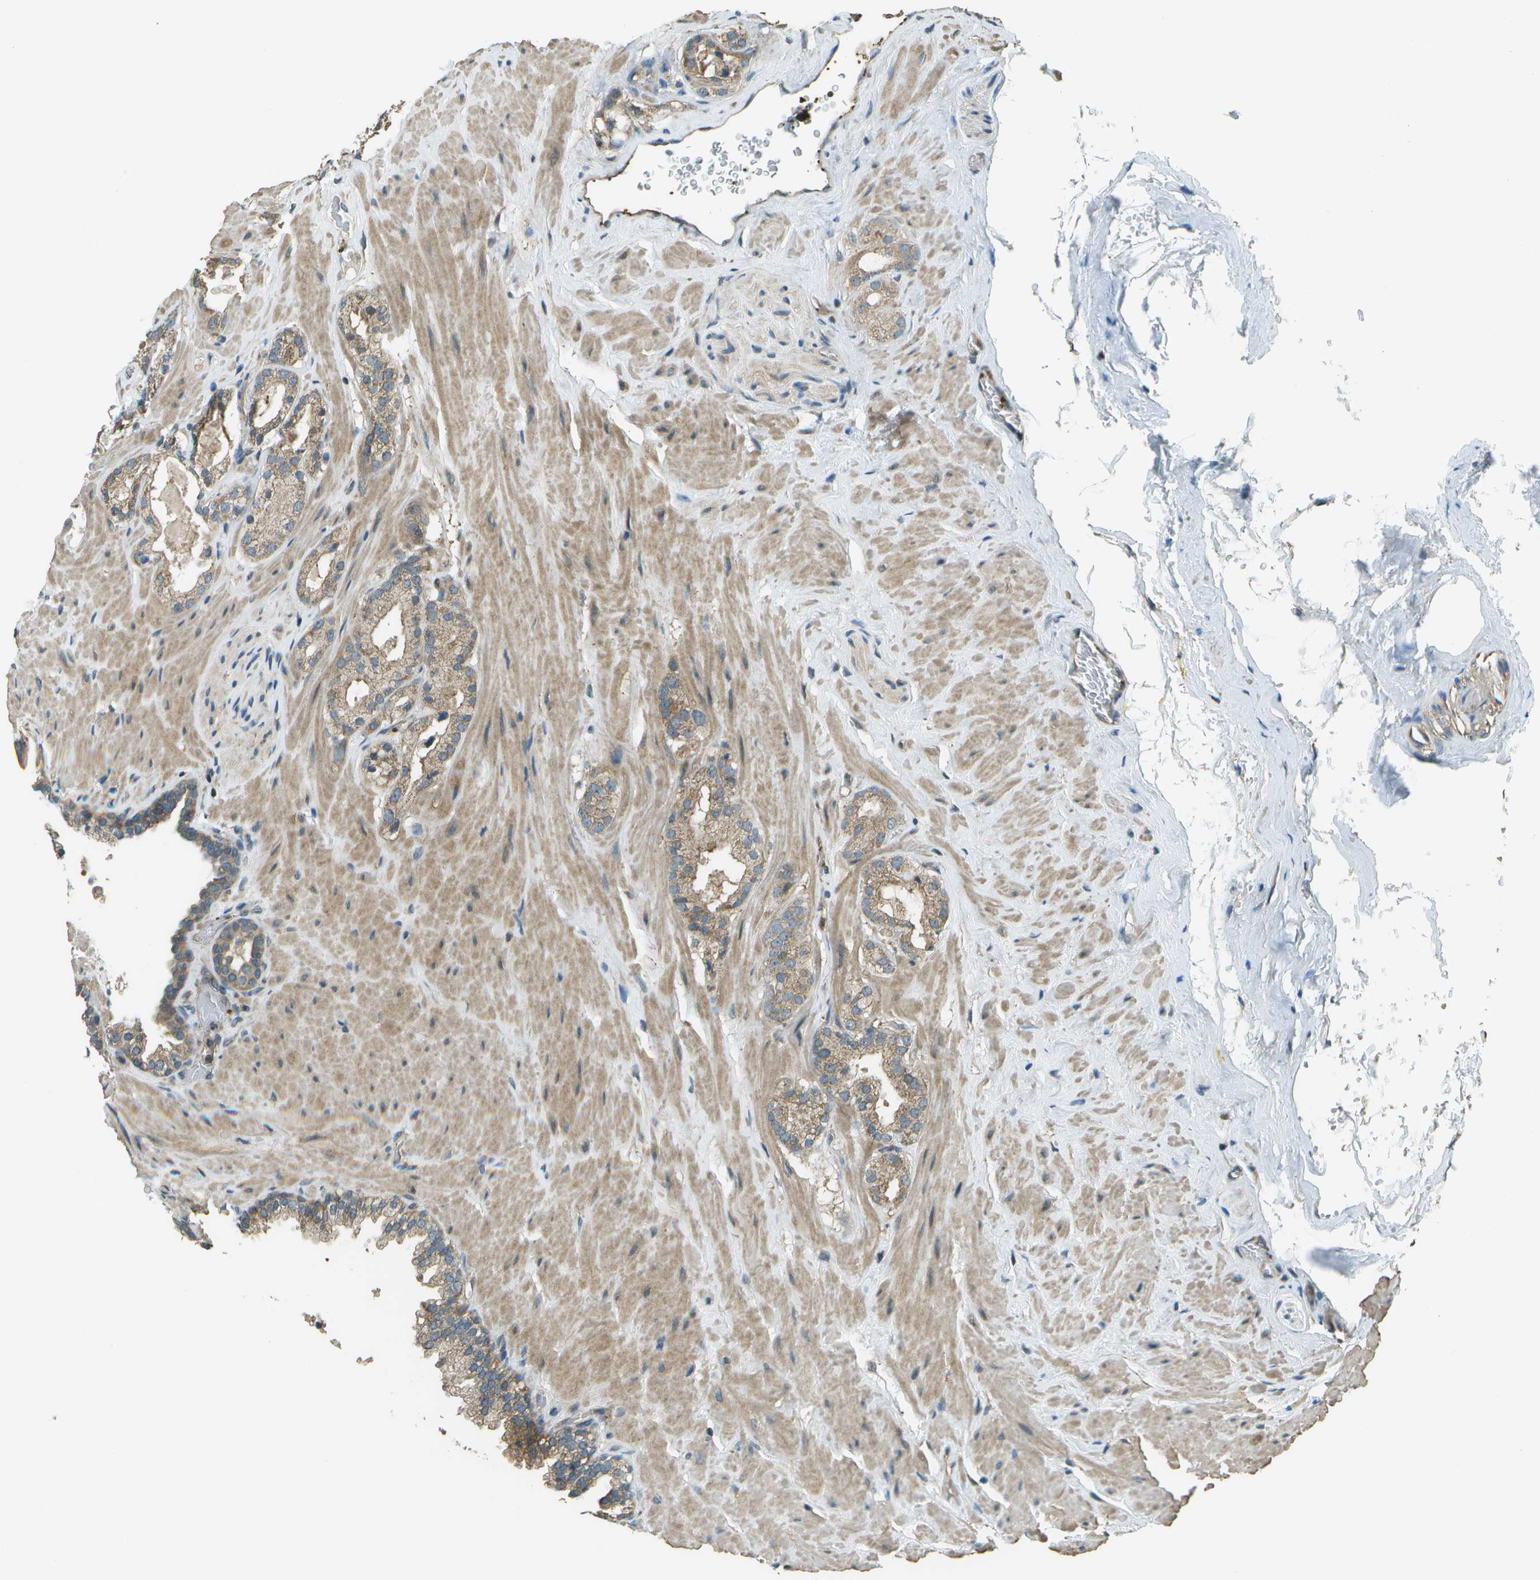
{"staining": {"intensity": "moderate", "quantity": ">75%", "location": "cytoplasmic/membranous"}, "tissue": "prostate cancer", "cell_type": "Tumor cells", "image_type": "cancer", "snomed": [{"axis": "morphology", "description": "Adenocarcinoma, High grade"}, {"axis": "topography", "description": "Prostate"}], "caption": "High-grade adenocarcinoma (prostate) stained with IHC exhibits moderate cytoplasmic/membranous expression in approximately >75% of tumor cells.", "gene": "PLPBP", "patient": {"sex": "male", "age": 64}}